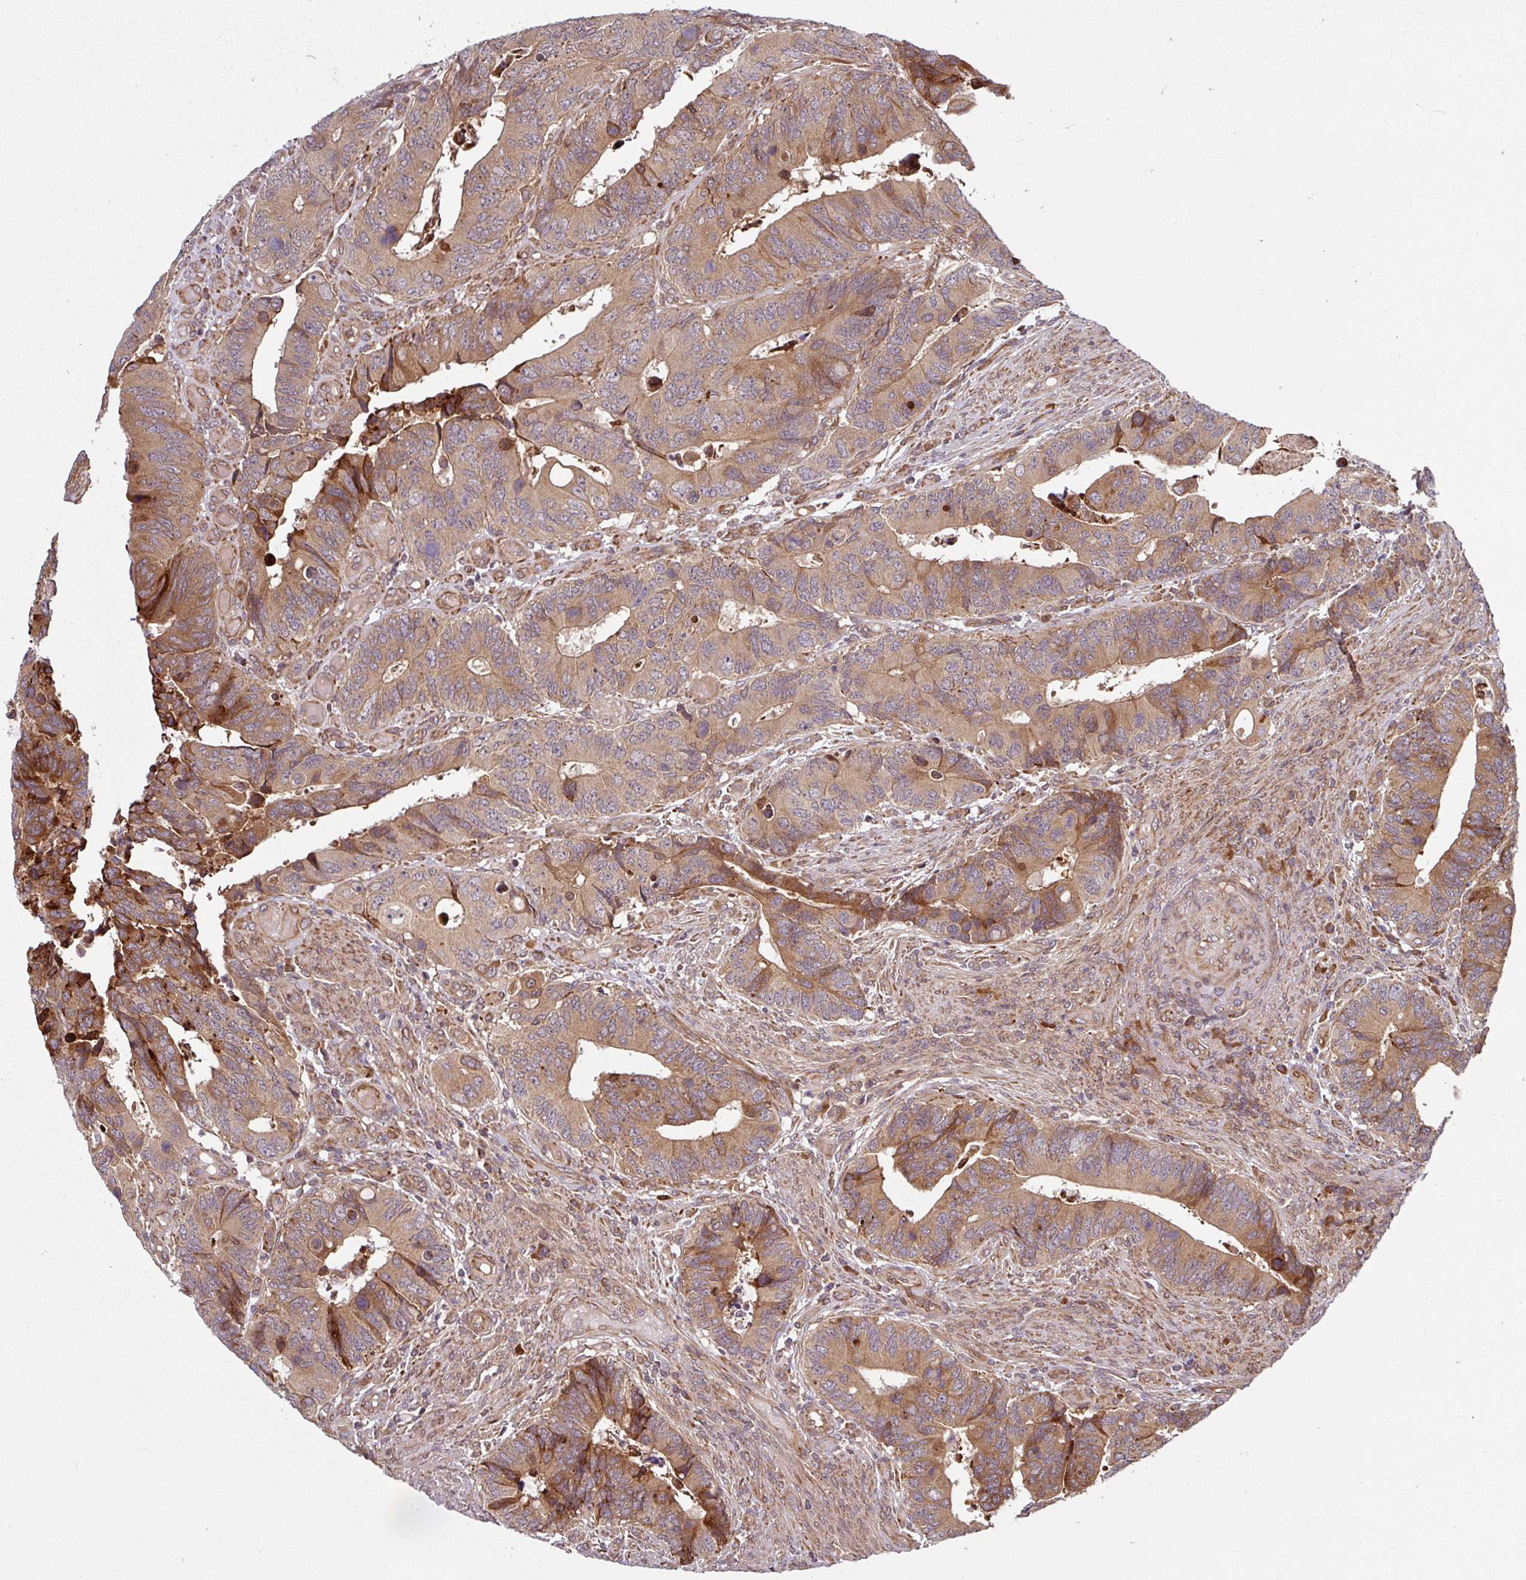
{"staining": {"intensity": "moderate", "quantity": ">75%", "location": "cytoplasmic/membranous"}, "tissue": "colorectal cancer", "cell_type": "Tumor cells", "image_type": "cancer", "snomed": [{"axis": "morphology", "description": "Adenocarcinoma, NOS"}, {"axis": "topography", "description": "Colon"}], "caption": "A photomicrograph of colorectal adenocarcinoma stained for a protein shows moderate cytoplasmic/membranous brown staining in tumor cells.", "gene": "RAB5A", "patient": {"sex": "male", "age": 87}}